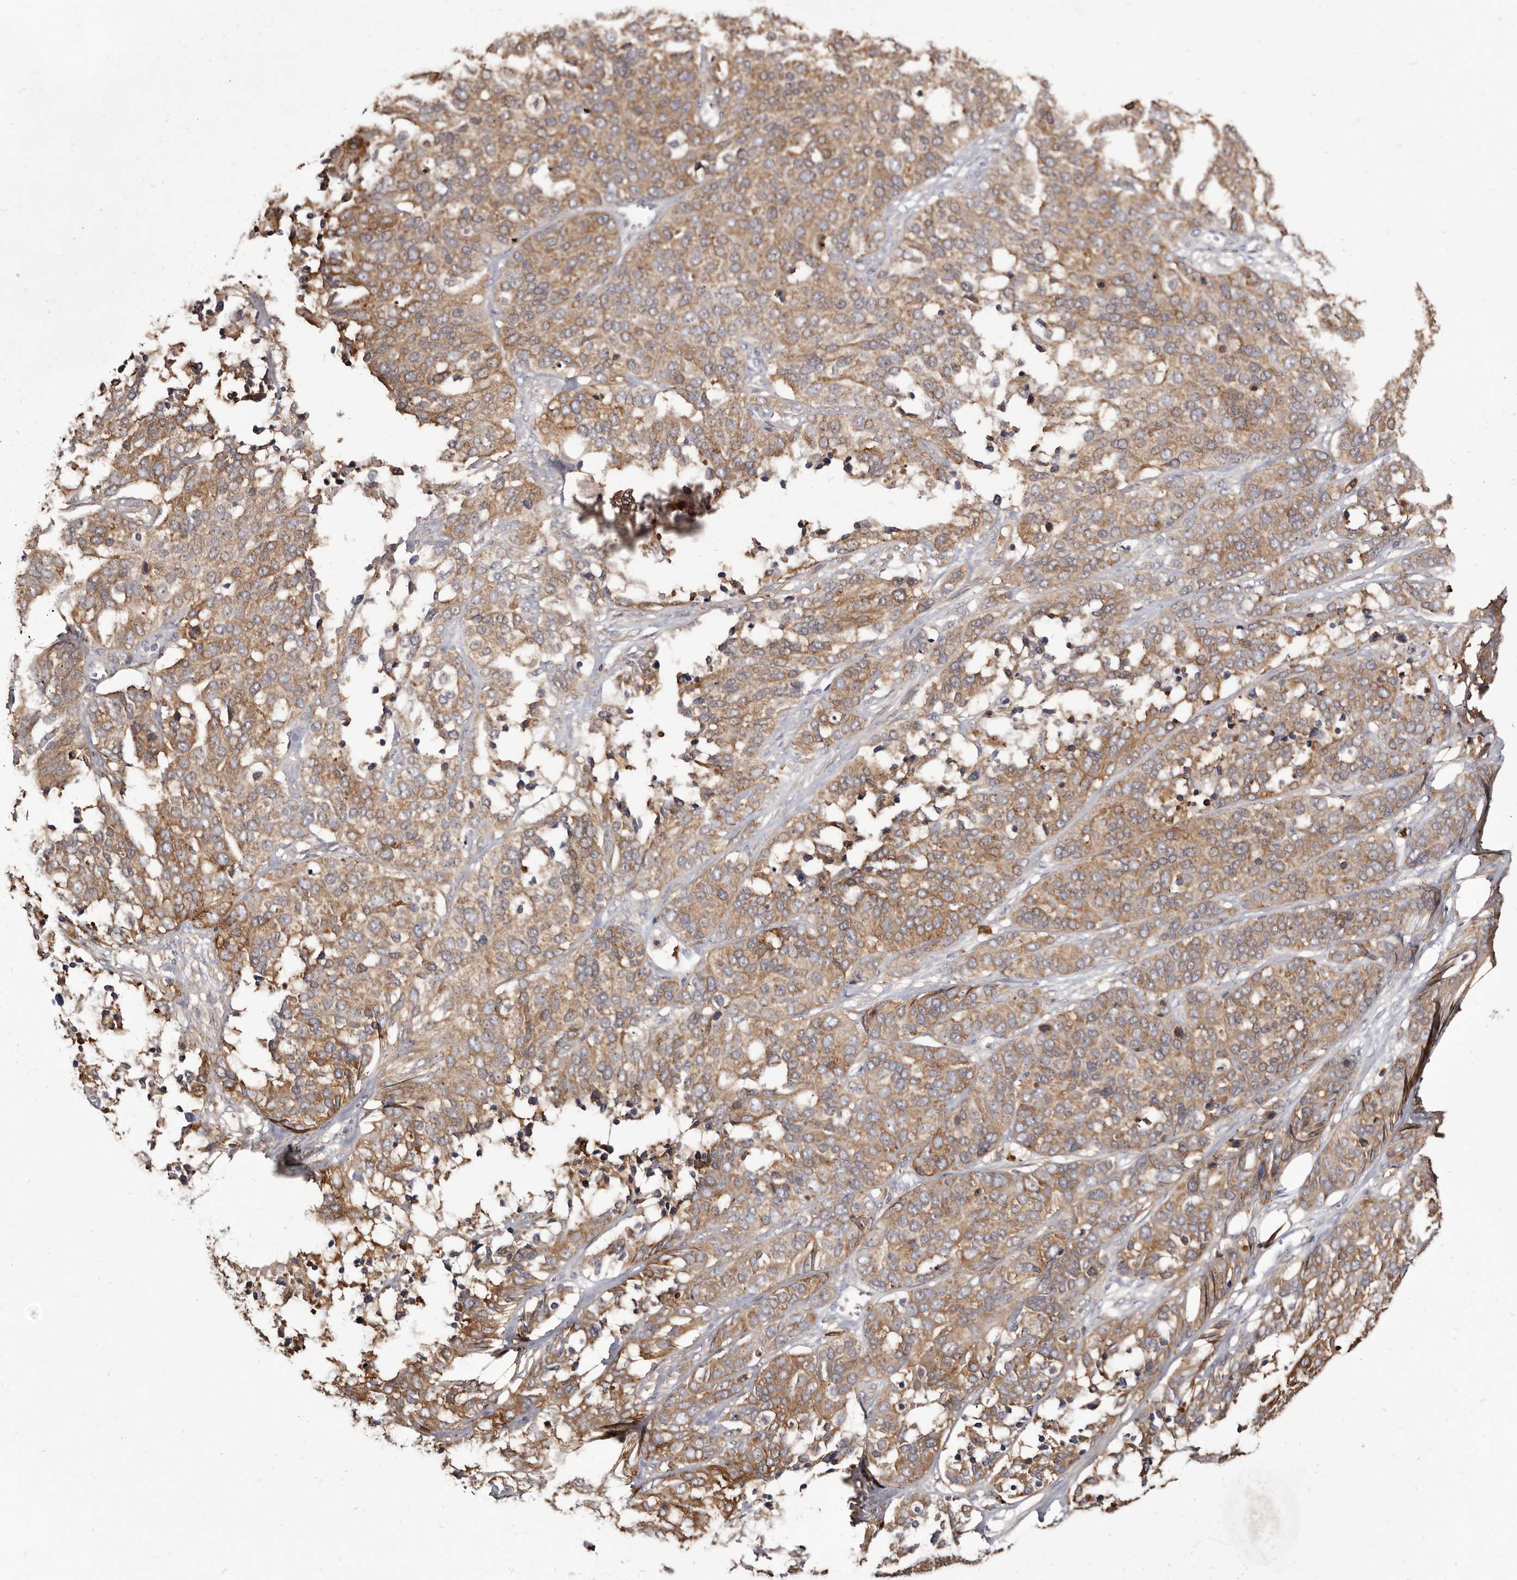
{"staining": {"intensity": "moderate", "quantity": ">75%", "location": "cytoplasmic/membranous"}, "tissue": "ovarian cancer", "cell_type": "Tumor cells", "image_type": "cancer", "snomed": [{"axis": "morphology", "description": "Cystadenocarcinoma, serous, NOS"}, {"axis": "topography", "description": "Ovary"}], "caption": "Tumor cells show moderate cytoplasmic/membranous expression in approximately >75% of cells in ovarian cancer (serous cystadenocarcinoma). (DAB IHC with brightfield microscopy, high magnification).", "gene": "TPD52", "patient": {"sex": "female", "age": 44}}